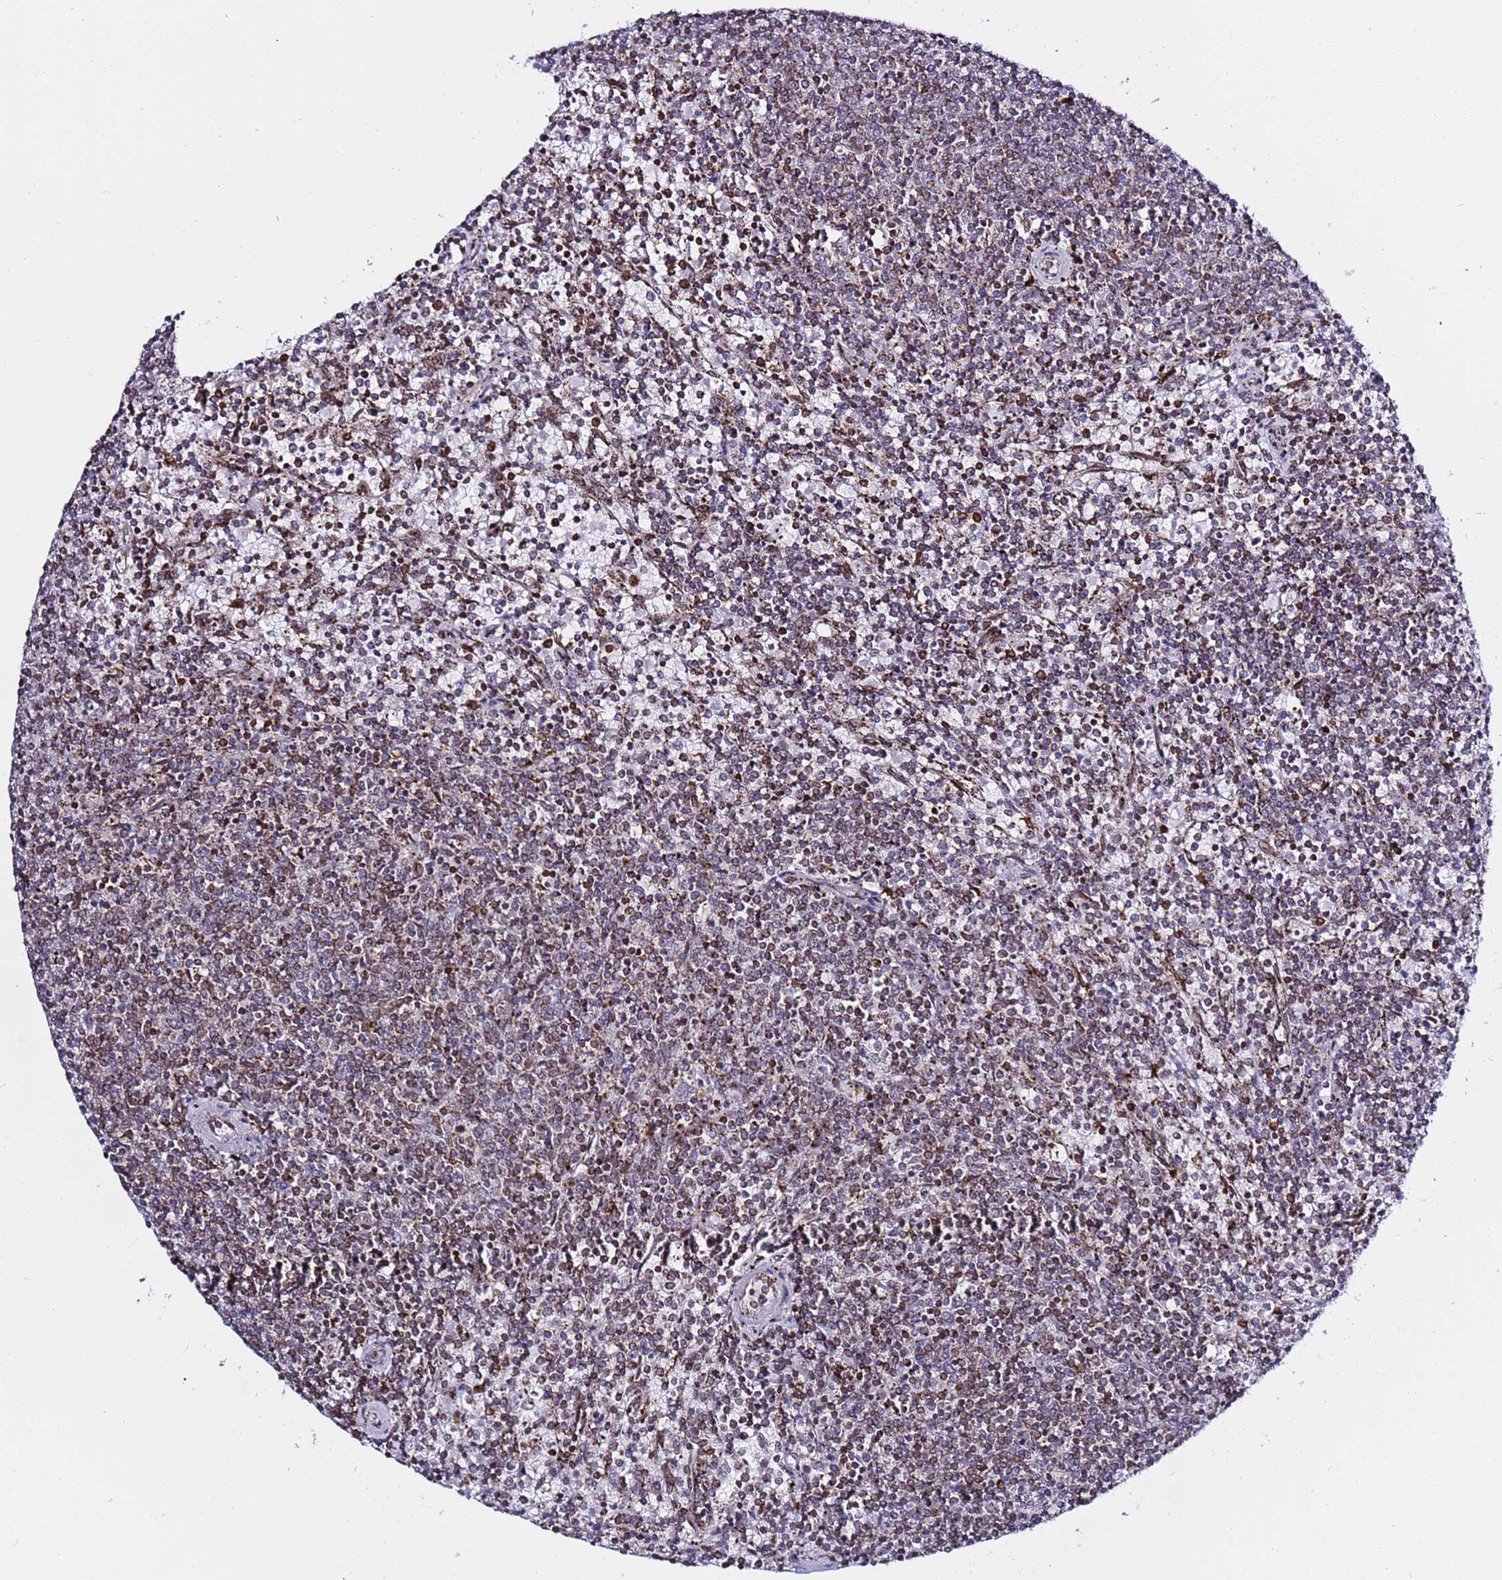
{"staining": {"intensity": "weak", "quantity": "<25%", "location": "cytoplasmic/membranous"}, "tissue": "lymphoma", "cell_type": "Tumor cells", "image_type": "cancer", "snomed": [{"axis": "morphology", "description": "Malignant lymphoma, non-Hodgkin's type, Low grade"}, {"axis": "topography", "description": "Spleen"}], "caption": "Immunohistochemistry photomicrograph of human lymphoma stained for a protein (brown), which demonstrates no expression in tumor cells.", "gene": "TOR1AIP1", "patient": {"sex": "female", "age": 50}}